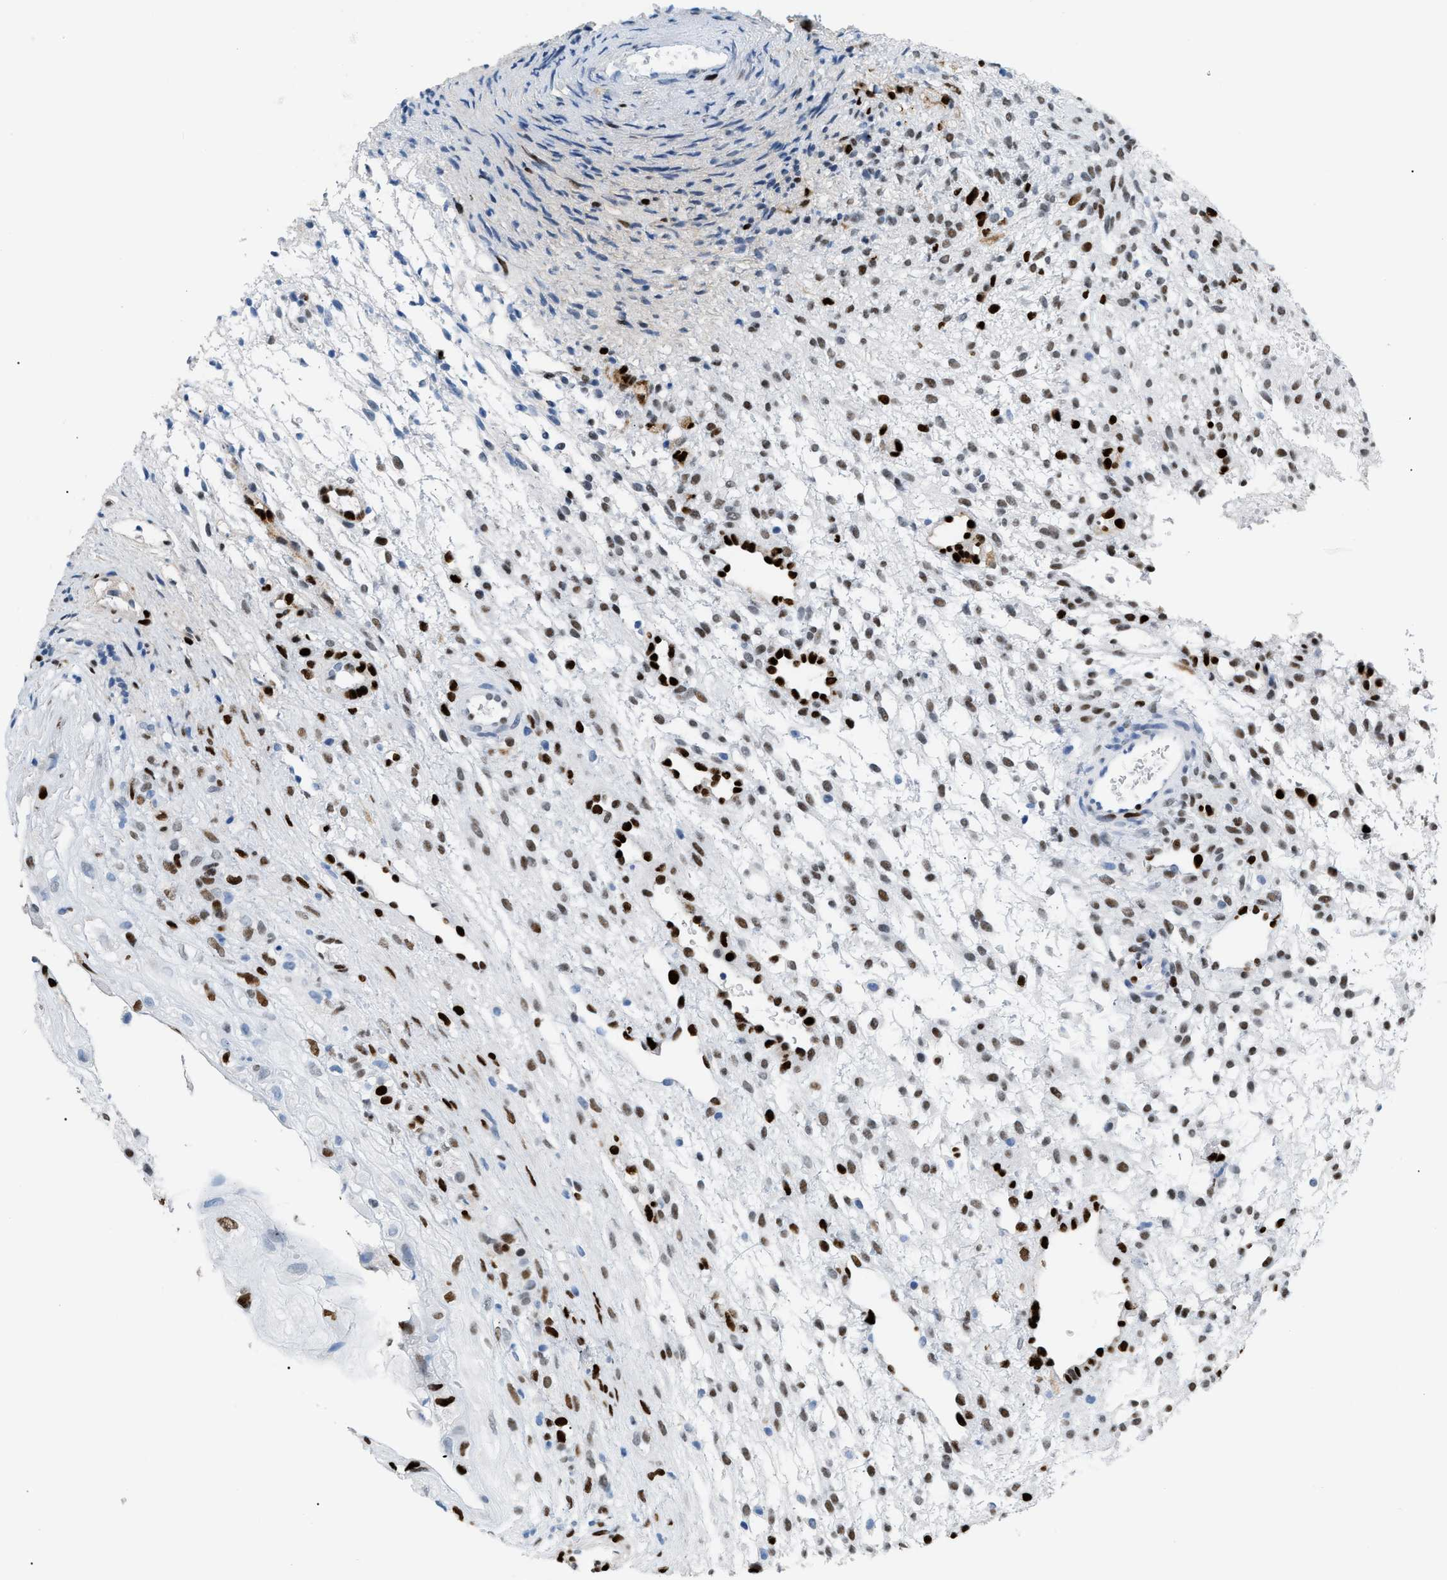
{"staining": {"intensity": "strong", "quantity": ">75%", "location": "cytoplasmic/membranous,nuclear"}, "tissue": "ovary", "cell_type": "Follicle cells", "image_type": "normal", "snomed": [{"axis": "morphology", "description": "Normal tissue, NOS"}, {"axis": "morphology", "description": "Cyst, NOS"}, {"axis": "topography", "description": "Ovary"}], "caption": "Protein staining exhibits strong cytoplasmic/membranous,nuclear staining in about >75% of follicle cells in unremarkable ovary.", "gene": "MCM7", "patient": {"sex": "female", "age": 18}}